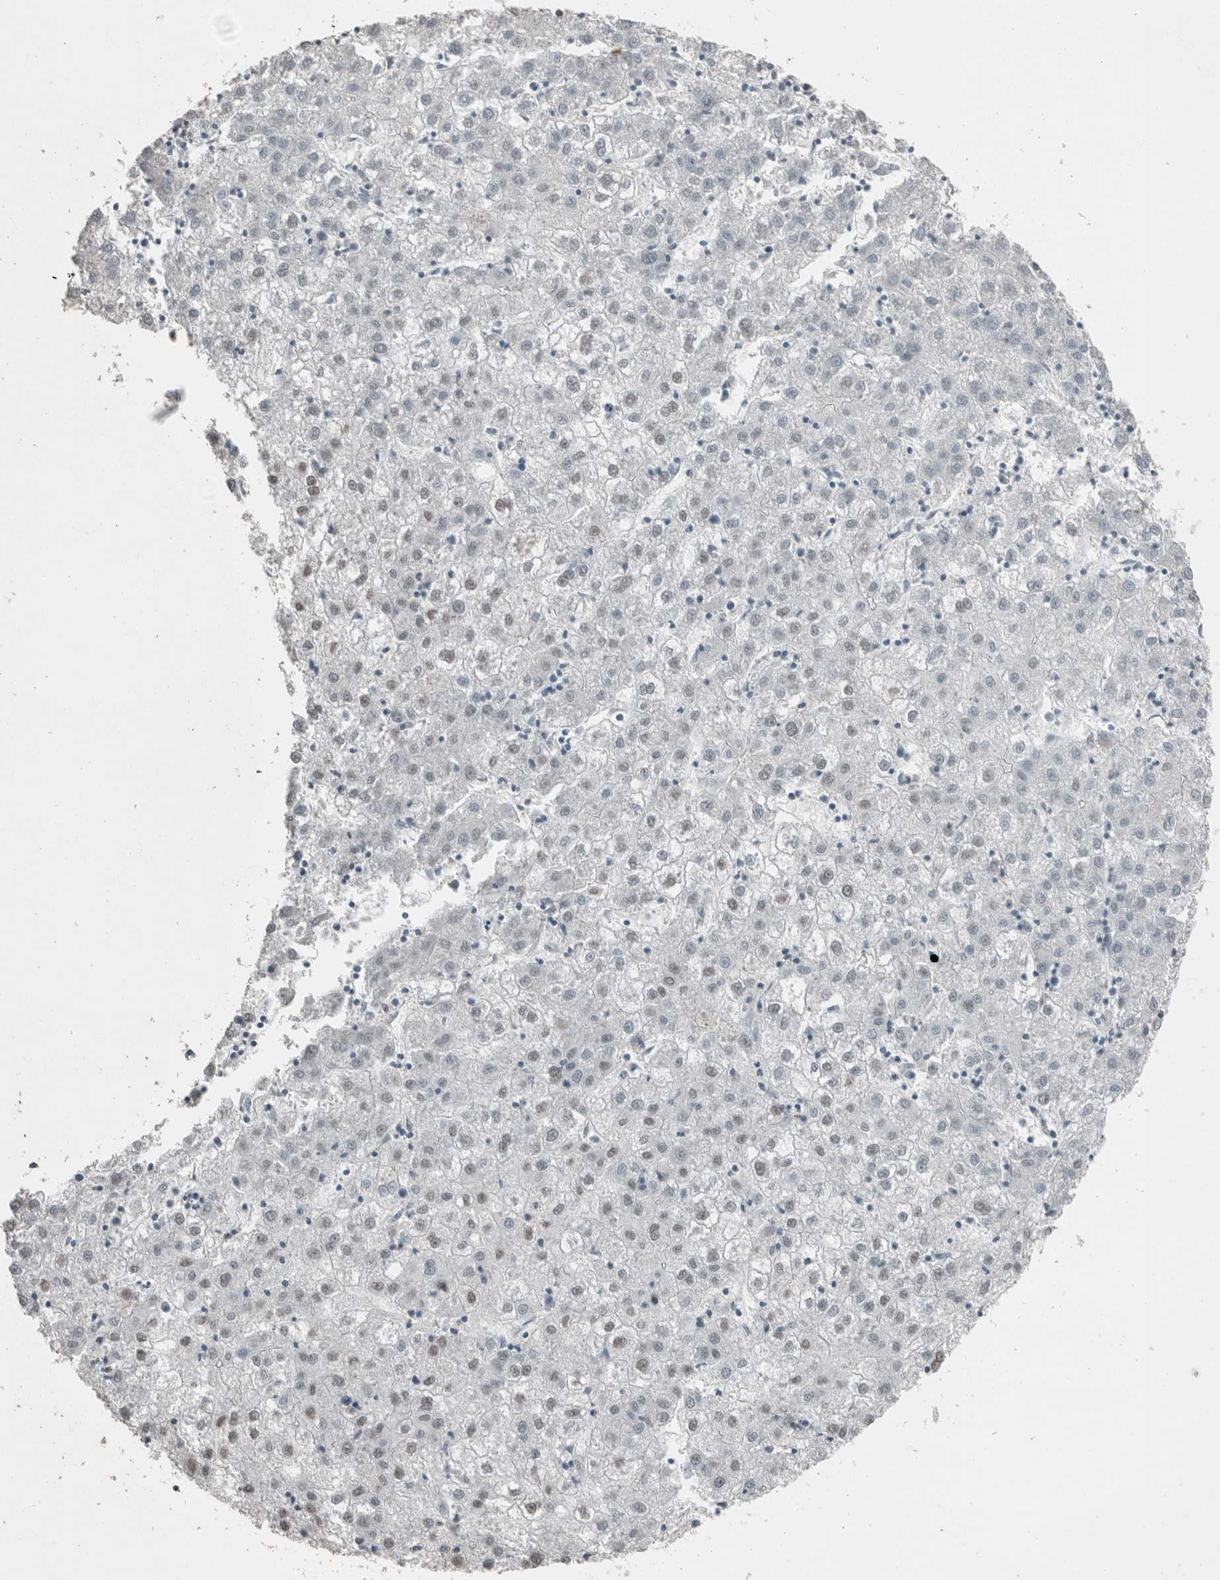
{"staining": {"intensity": "weak", "quantity": ">75%", "location": "nuclear"}, "tissue": "liver cancer", "cell_type": "Tumor cells", "image_type": "cancer", "snomed": [{"axis": "morphology", "description": "Carcinoma, Hepatocellular, NOS"}, {"axis": "topography", "description": "Liver"}], "caption": "Immunohistochemistry (IHC) photomicrograph of human liver cancer (hepatocellular carcinoma) stained for a protein (brown), which exhibits low levels of weak nuclear expression in approximately >75% of tumor cells.", "gene": "ACVR2B", "patient": {"sex": "male", "age": 72}}